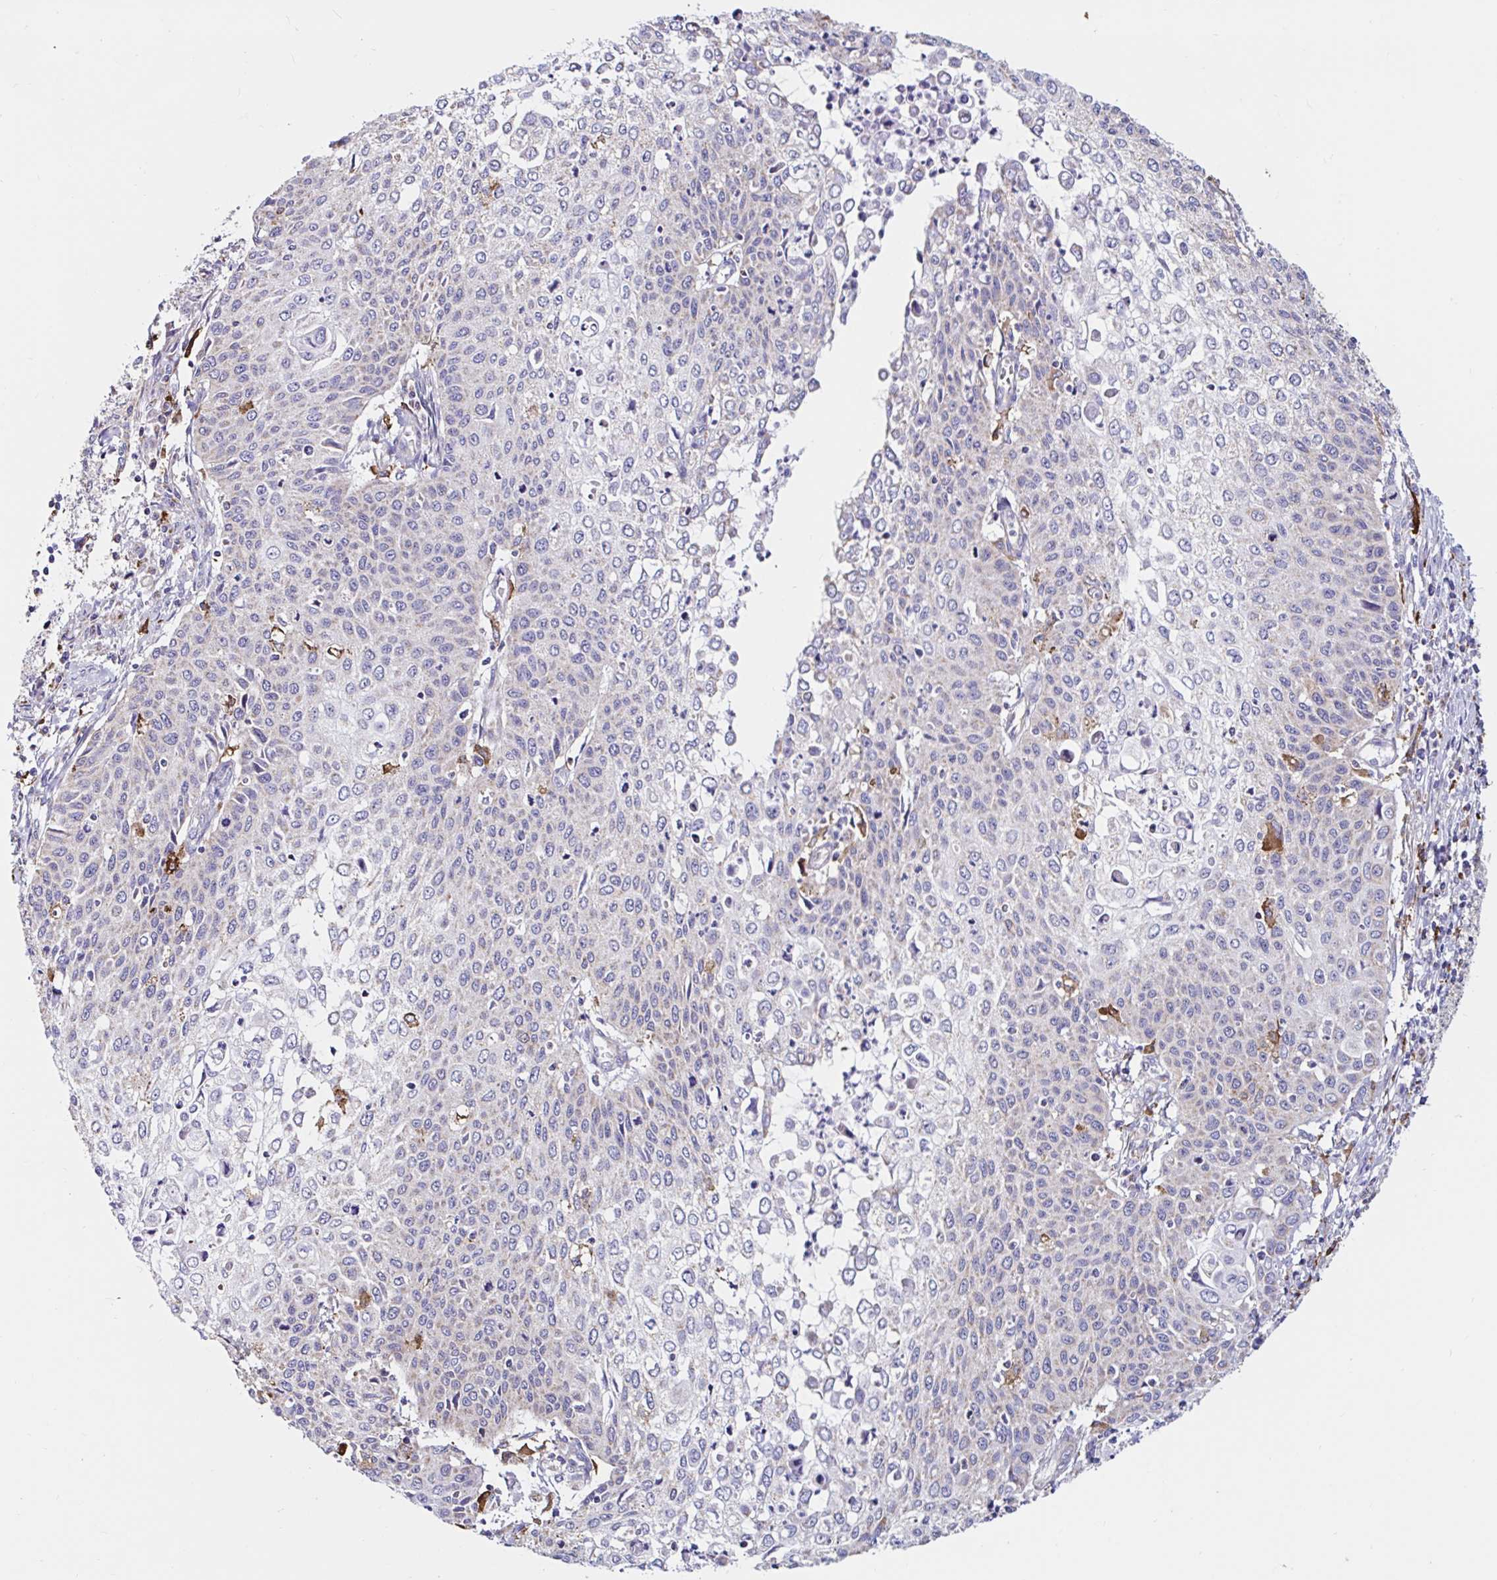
{"staining": {"intensity": "moderate", "quantity": "<25%", "location": "cytoplasmic/membranous"}, "tissue": "cervical cancer", "cell_type": "Tumor cells", "image_type": "cancer", "snomed": [{"axis": "morphology", "description": "Squamous cell carcinoma, NOS"}, {"axis": "topography", "description": "Cervix"}], "caption": "A low amount of moderate cytoplasmic/membranous positivity is identified in about <25% of tumor cells in cervical squamous cell carcinoma tissue.", "gene": "MSR1", "patient": {"sex": "female", "age": 65}}